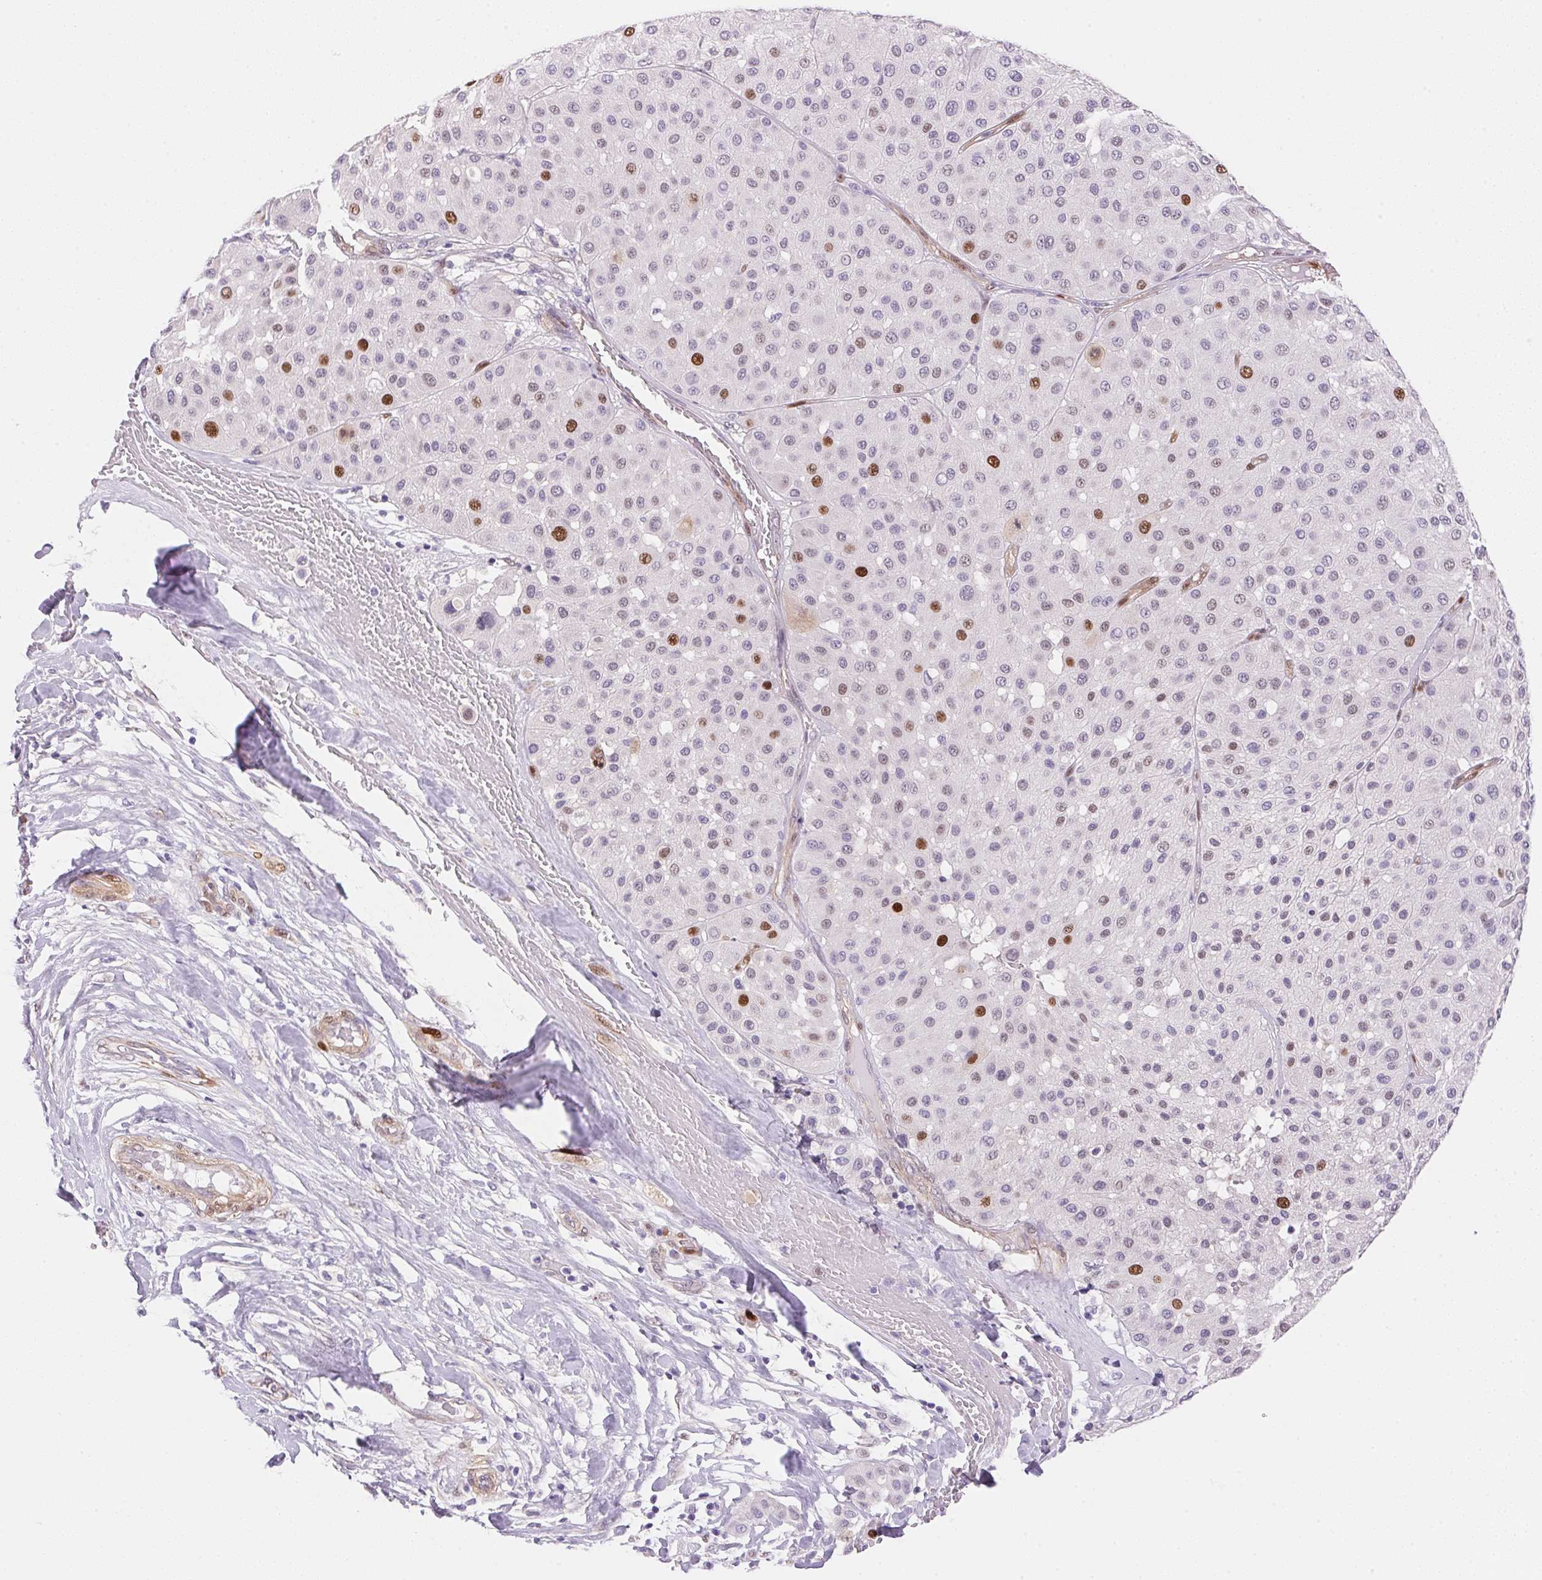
{"staining": {"intensity": "strong", "quantity": "<25%", "location": "nuclear"}, "tissue": "melanoma", "cell_type": "Tumor cells", "image_type": "cancer", "snomed": [{"axis": "morphology", "description": "Malignant melanoma, Metastatic site"}, {"axis": "topography", "description": "Smooth muscle"}], "caption": "The image reveals immunohistochemical staining of malignant melanoma (metastatic site). There is strong nuclear positivity is present in about <25% of tumor cells.", "gene": "SMTN", "patient": {"sex": "male", "age": 41}}